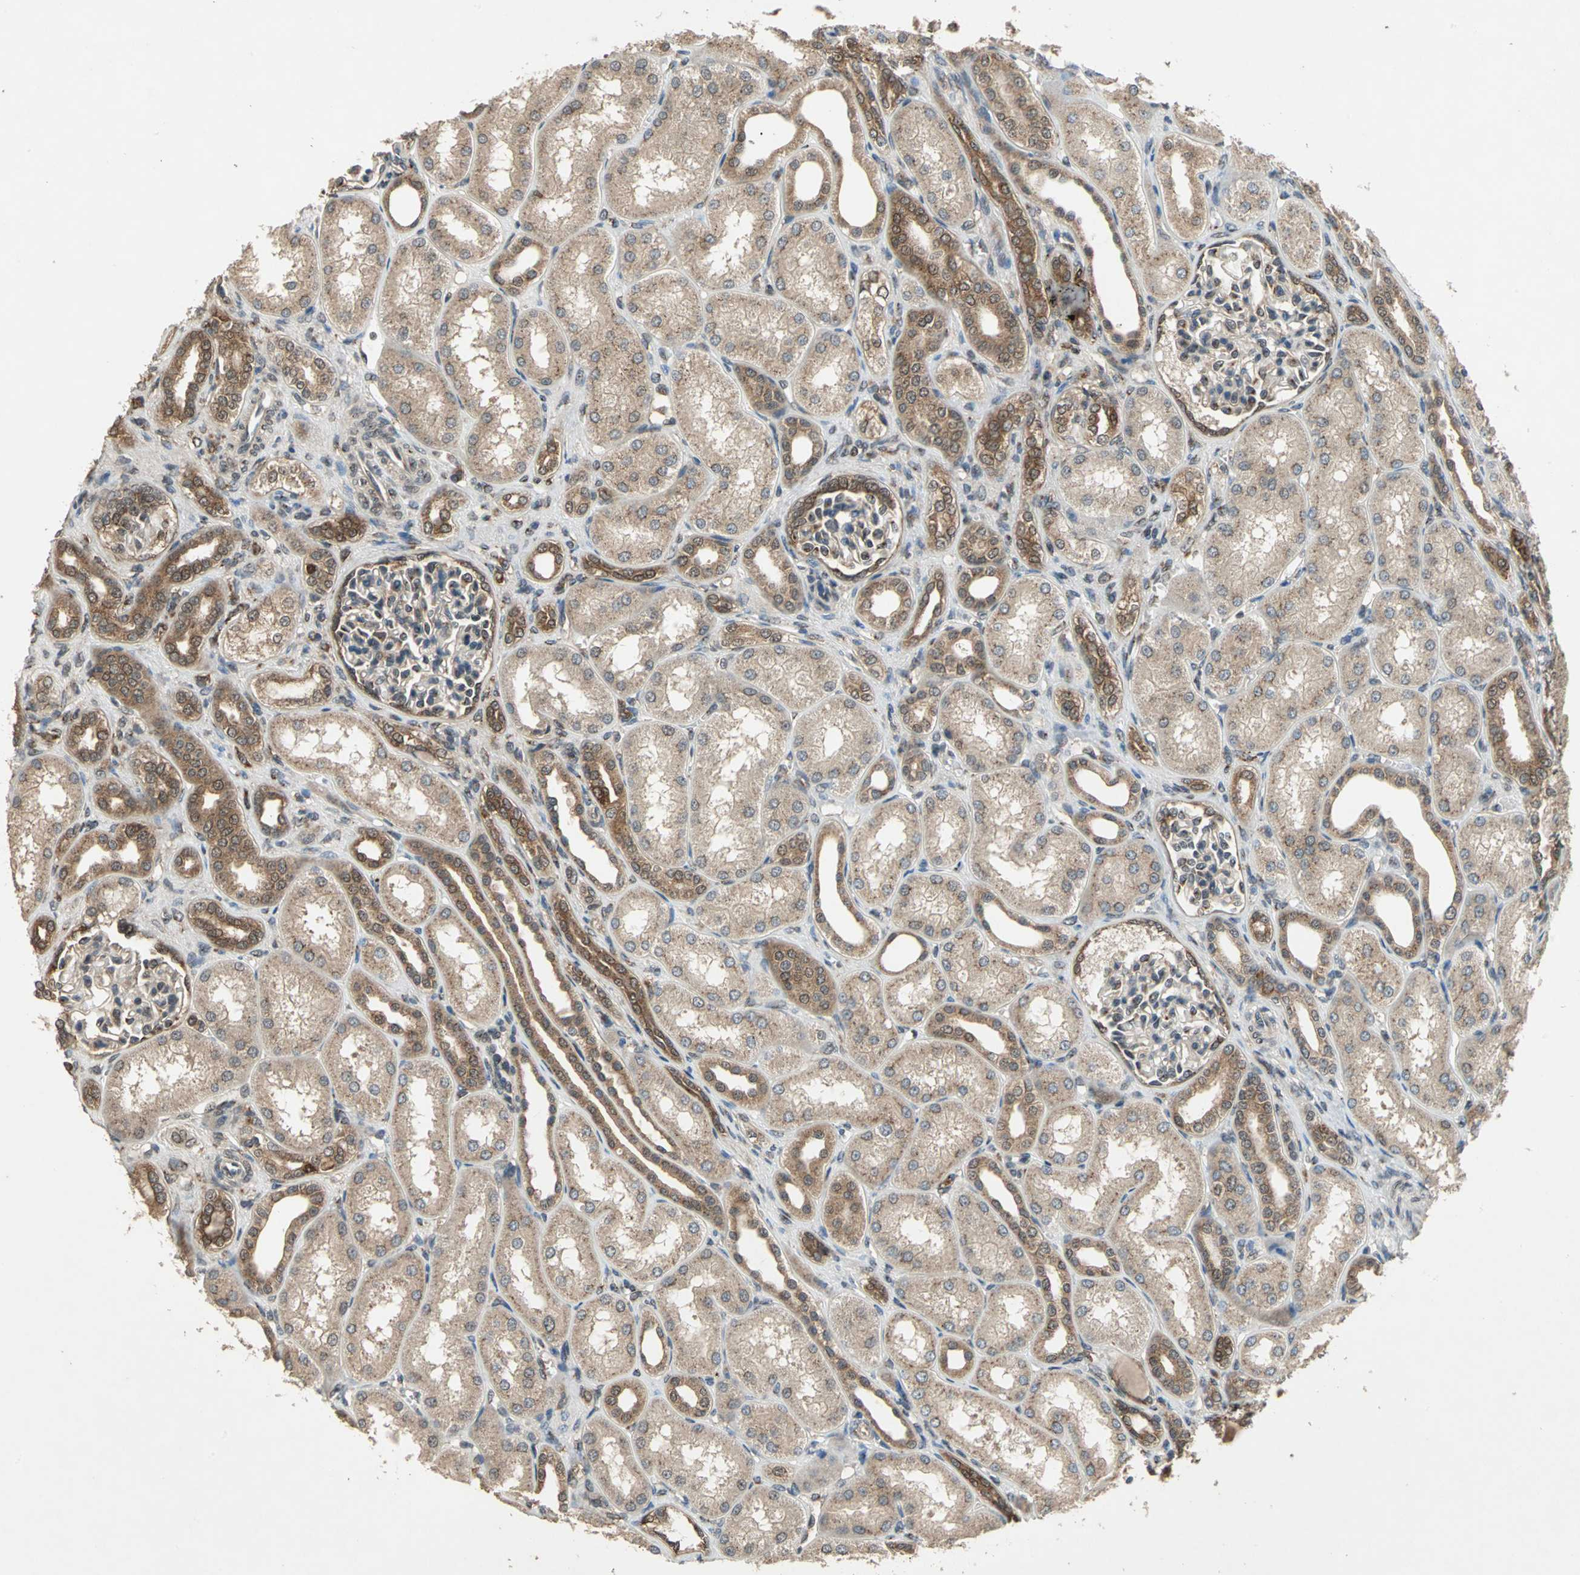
{"staining": {"intensity": "moderate", "quantity": "25%-75%", "location": "cytoplasmic/membranous"}, "tissue": "kidney", "cell_type": "Cells in glomeruli", "image_type": "normal", "snomed": [{"axis": "morphology", "description": "Normal tissue, NOS"}, {"axis": "topography", "description": "Kidney"}], "caption": "High-power microscopy captured an IHC micrograph of benign kidney, revealing moderate cytoplasmic/membranous expression in about 25%-75% of cells in glomeruli.", "gene": "NFKBIE", "patient": {"sex": "male", "age": 7}}